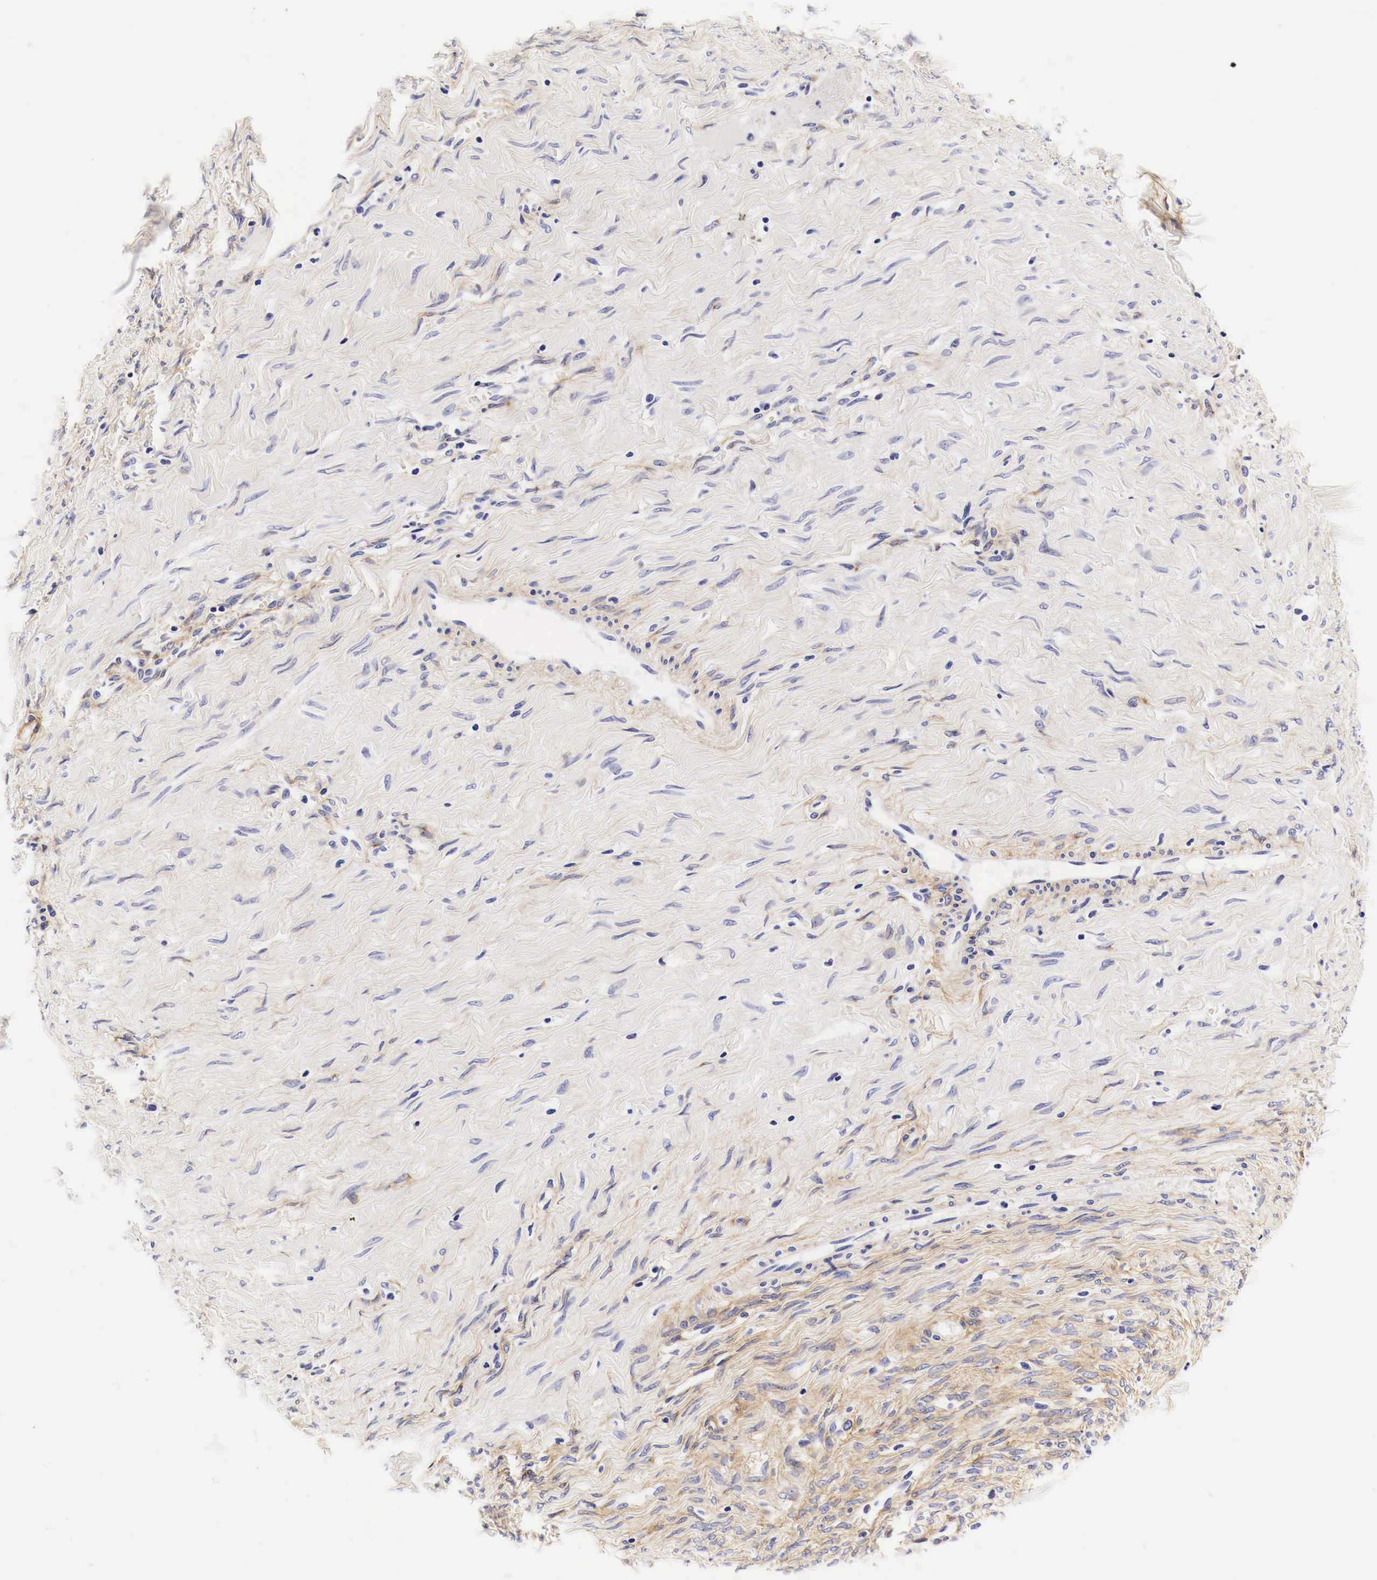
{"staining": {"intensity": "moderate", "quantity": "25%-75%", "location": "cytoplasmic/membranous"}, "tissue": "smooth muscle", "cell_type": "Smooth muscle cells", "image_type": "normal", "snomed": [{"axis": "morphology", "description": "Normal tissue, NOS"}, {"axis": "topography", "description": "Uterus"}], "caption": "Protein analysis of unremarkable smooth muscle demonstrates moderate cytoplasmic/membranous positivity in approximately 25%-75% of smooth muscle cells.", "gene": "EGFR", "patient": {"sex": "female", "age": 56}}